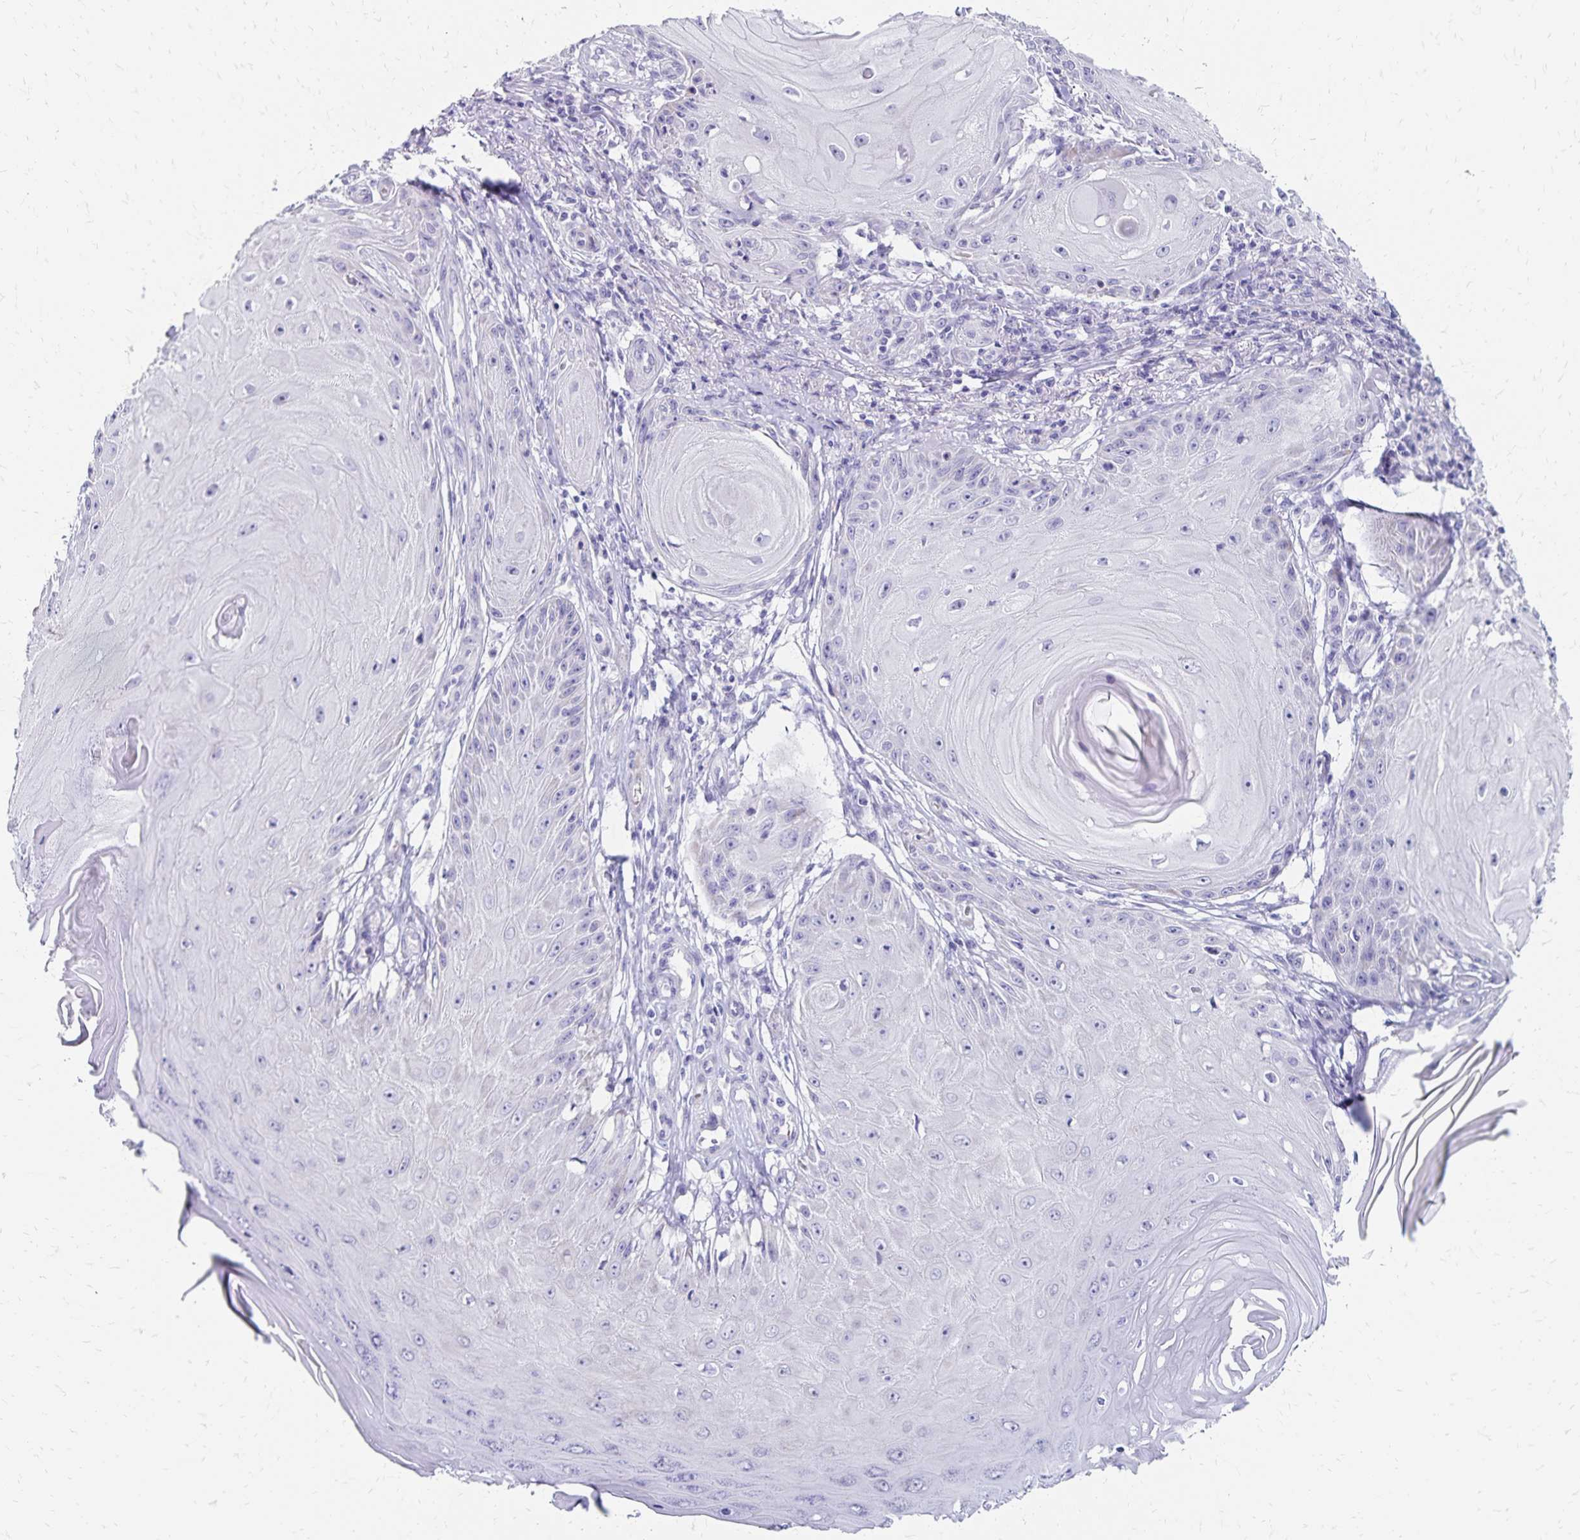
{"staining": {"intensity": "negative", "quantity": "none", "location": "none"}, "tissue": "skin cancer", "cell_type": "Tumor cells", "image_type": "cancer", "snomed": [{"axis": "morphology", "description": "Squamous cell carcinoma, NOS"}, {"axis": "topography", "description": "Skin"}], "caption": "Immunohistochemistry (IHC) of human squamous cell carcinoma (skin) demonstrates no expression in tumor cells.", "gene": "NECAP1", "patient": {"sex": "female", "age": 77}}